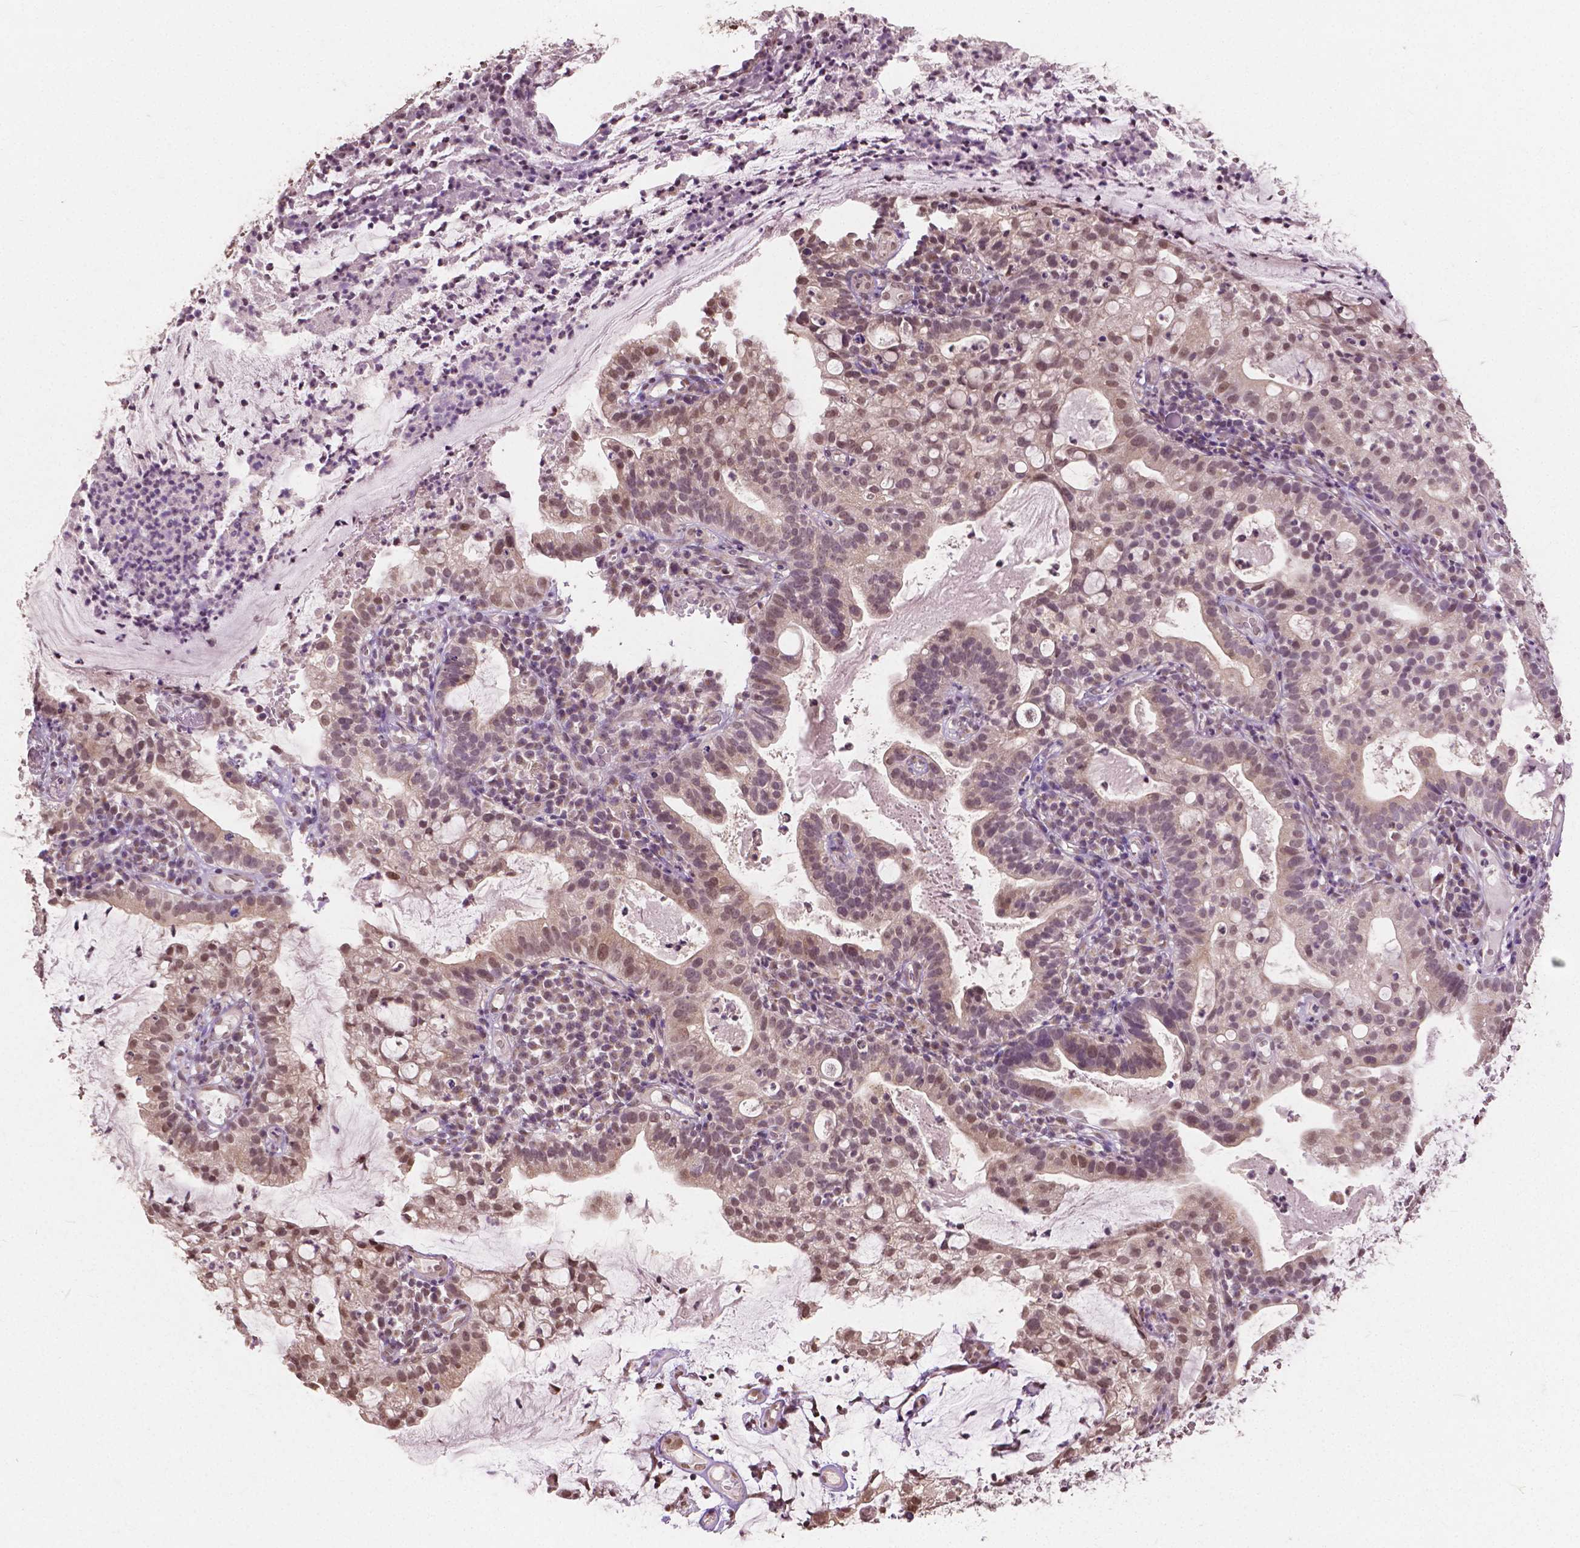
{"staining": {"intensity": "moderate", "quantity": ">75%", "location": "nuclear"}, "tissue": "cervical cancer", "cell_type": "Tumor cells", "image_type": "cancer", "snomed": [{"axis": "morphology", "description": "Adenocarcinoma, NOS"}, {"axis": "topography", "description": "Cervix"}], "caption": "Protein analysis of cervical cancer tissue reveals moderate nuclear positivity in about >75% of tumor cells.", "gene": "HOXA10", "patient": {"sex": "female", "age": 41}}